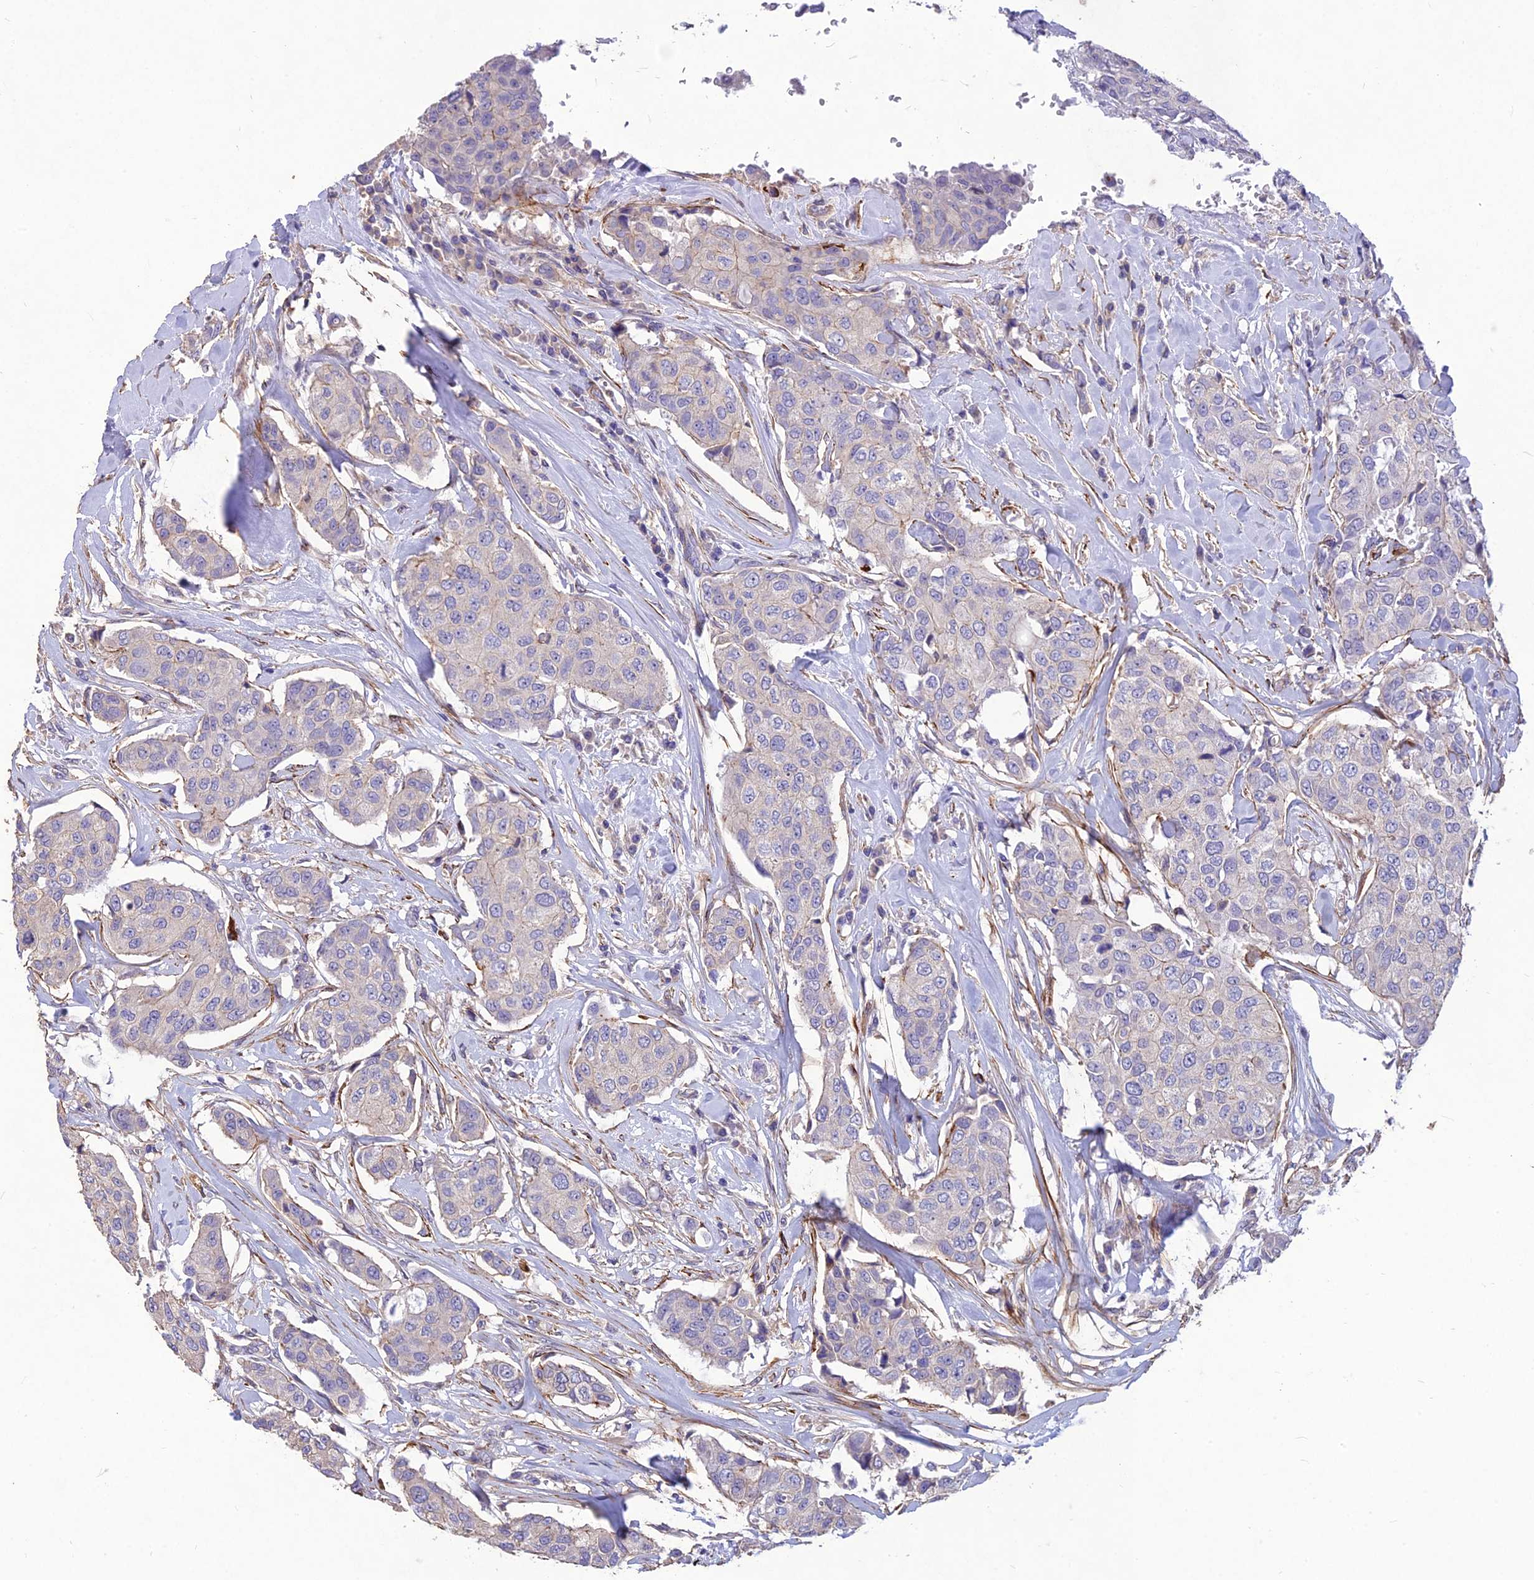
{"staining": {"intensity": "negative", "quantity": "none", "location": "none"}, "tissue": "breast cancer", "cell_type": "Tumor cells", "image_type": "cancer", "snomed": [{"axis": "morphology", "description": "Duct carcinoma"}, {"axis": "topography", "description": "Breast"}], "caption": "Immunohistochemical staining of breast cancer demonstrates no significant expression in tumor cells. (Stains: DAB (3,3'-diaminobenzidine) immunohistochemistry with hematoxylin counter stain, Microscopy: brightfield microscopy at high magnification).", "gene": "CLUH", "patient": {"sex": "female", "age": 80}}